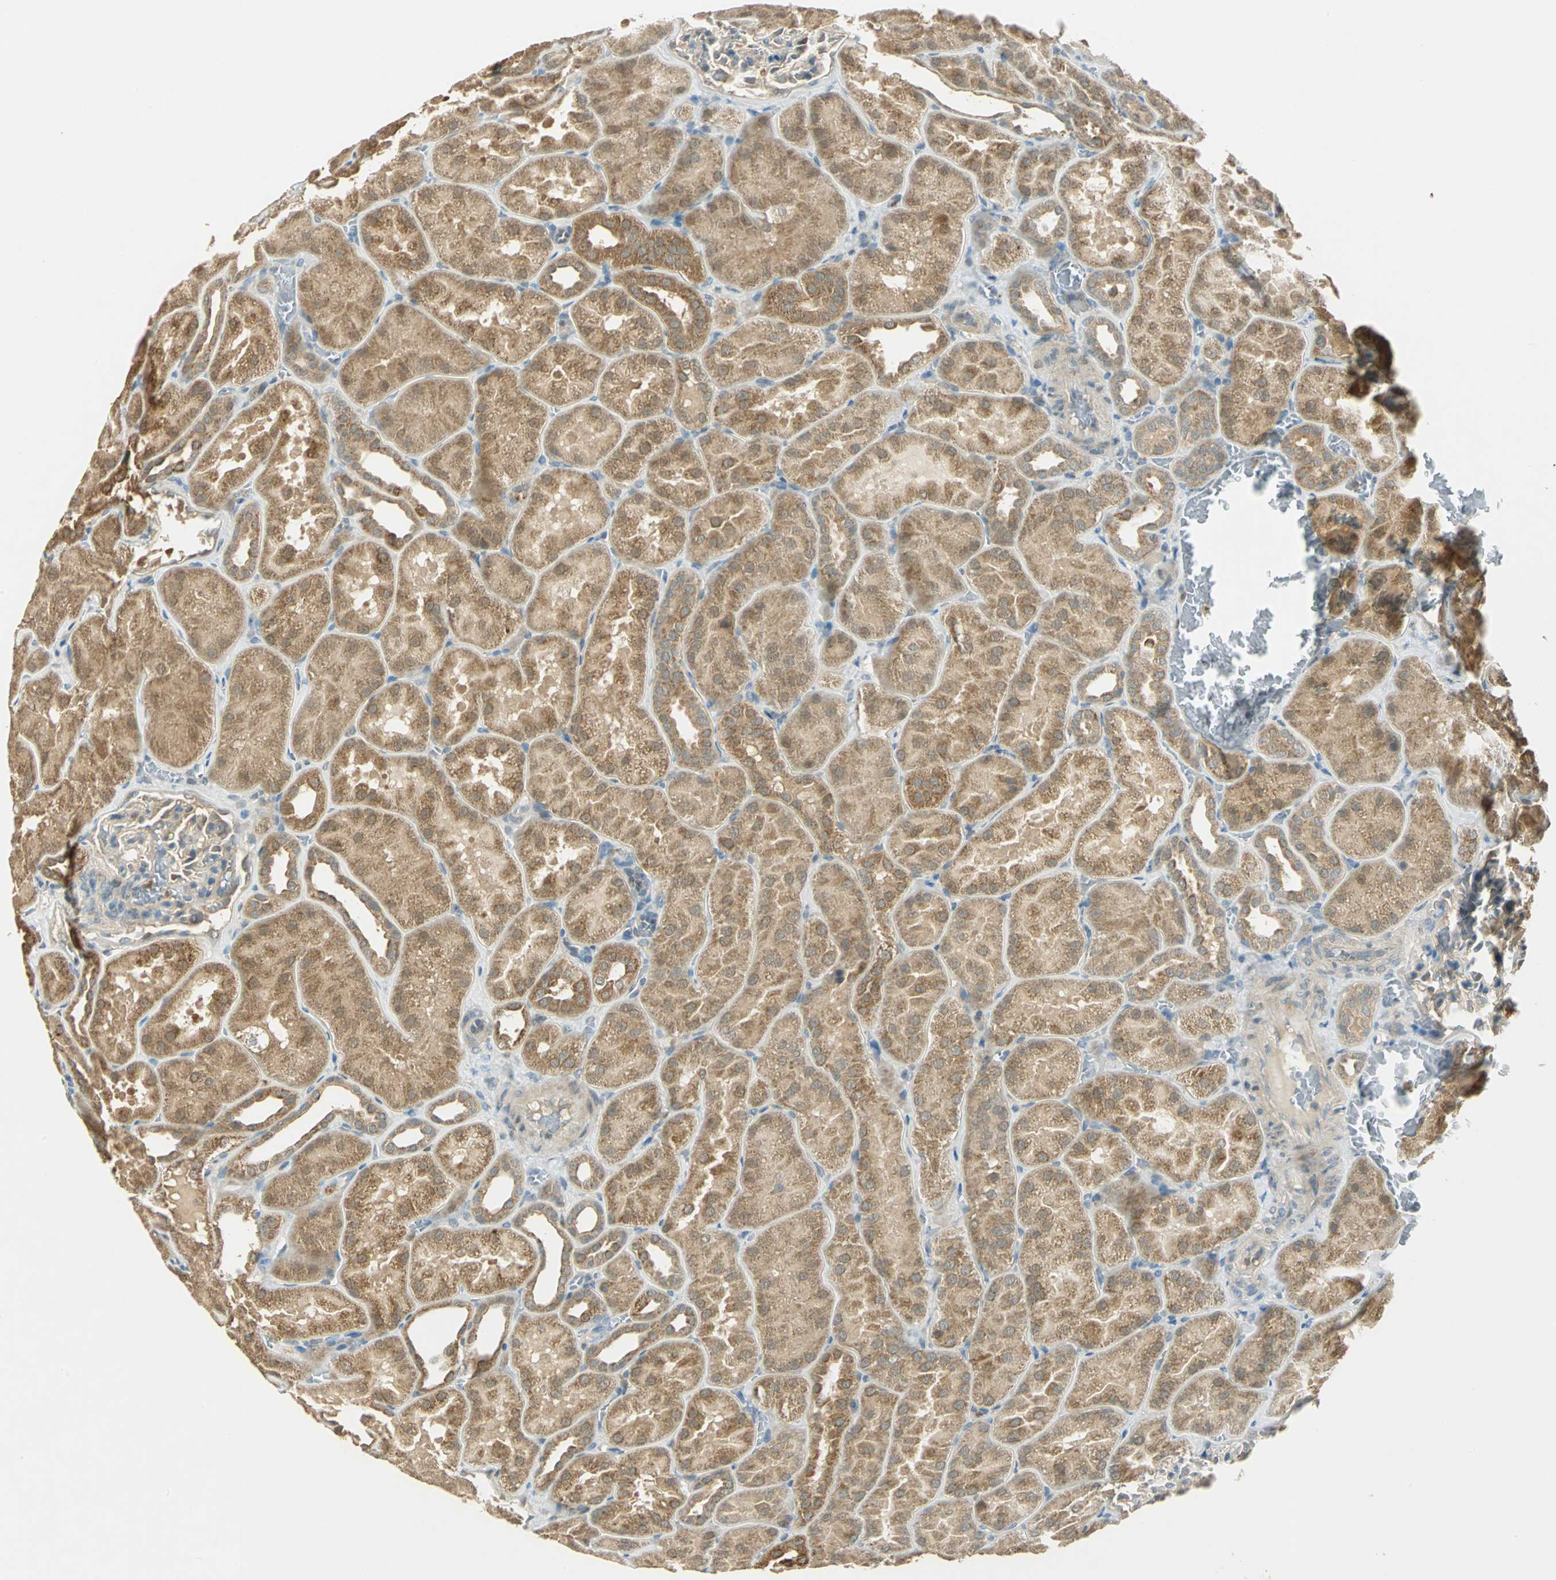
{"staining": {"intensity": "weak", "quantity": "<25%", "location": "cytoplasmic/membranous"}, "tissue": "kidney", "cell_type": "Cells in glomeruli", "image_type": "normal", "snomed": [{"axis": "morphology", "description": "Normal tissue, NOS"}, {"axis": "topography", "description": "Kidney"}], "caption": "The image exhibits no staining of cells in glomeruli in unremarkable kidney. The staining is performed using DAB (3,3'-diaminobenzidine) brown chromogen with nuclei counter-stained in using hematoxylin.", "gene": "BIRC2", "patient": {"sex": "male", "age": 28}}